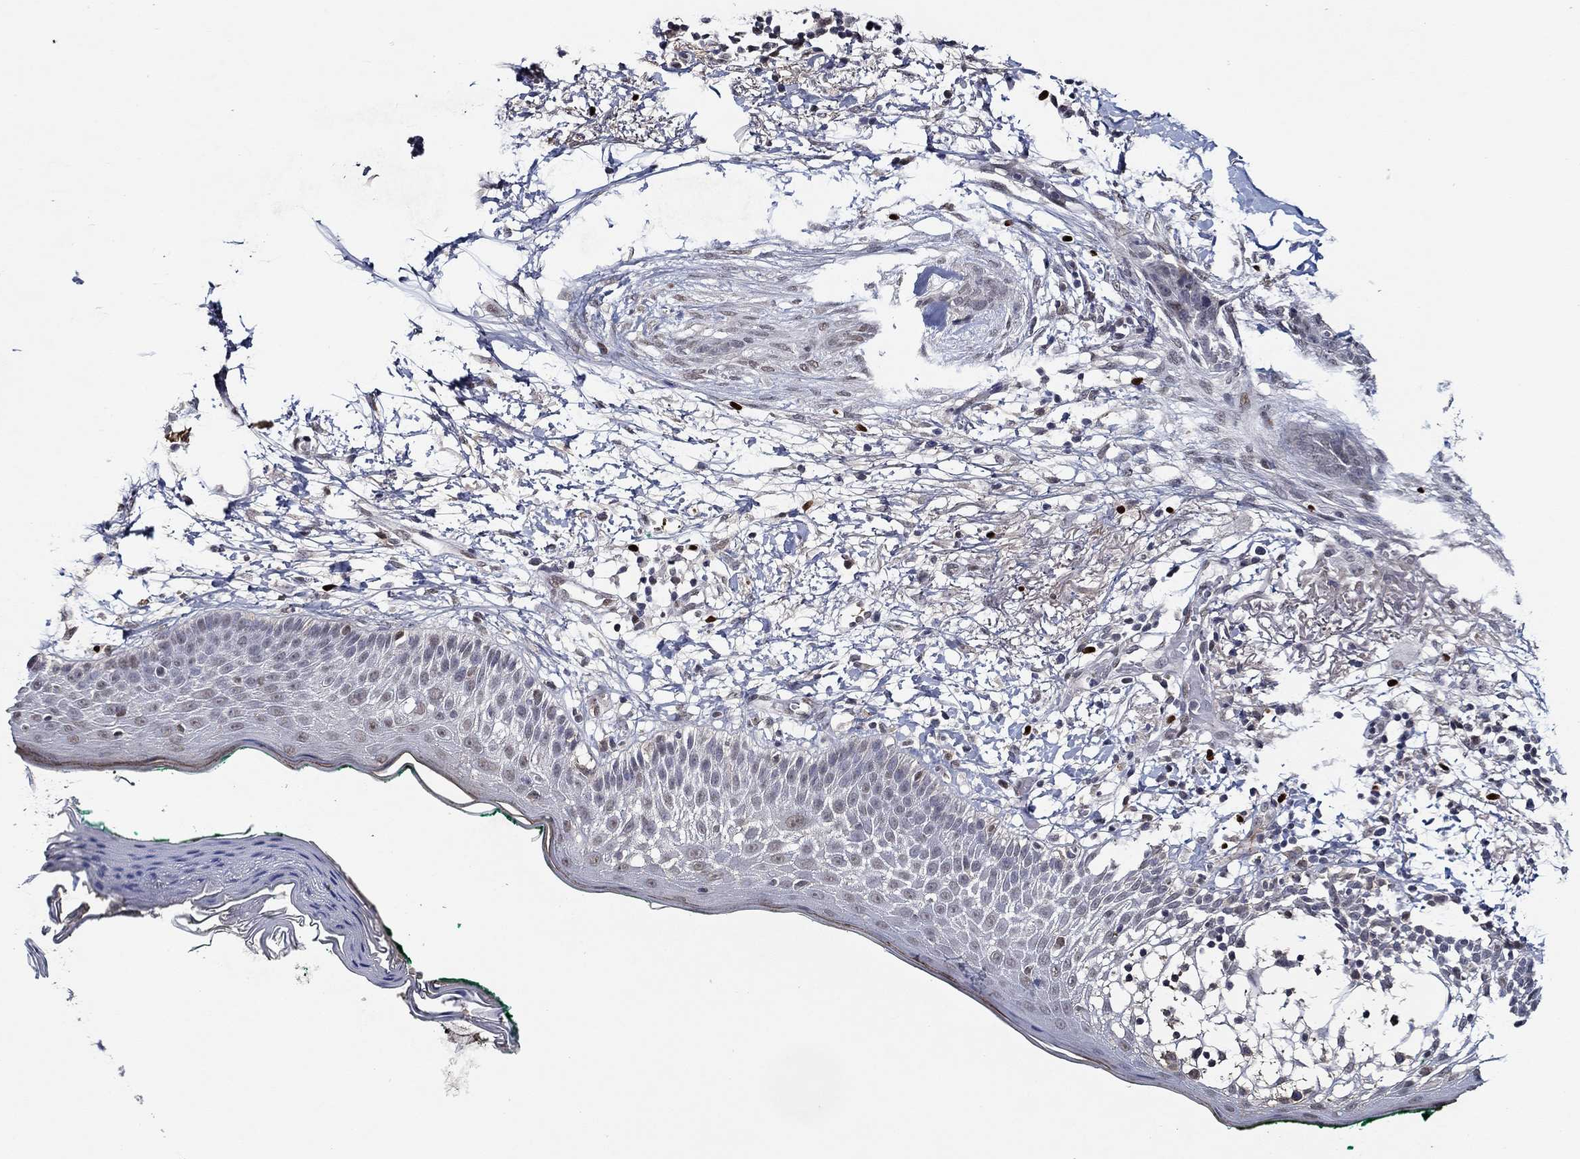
{"staining": {"intensity": "negative", "quantity": "none", "location": "none"}, "tissue": "skin cancer", "cell_type": "Tumor cells", "image_type": "cancer", "snomed": [{"axis": "morphology", "description": "Normal tissue, NOS"}, {"axis": "morphology", "description": "Basal cell carcinoma"}, {"axis": "topography", "description": "Skin"}], "caption": "Skin cancer (basal cell carcinoma) was stained to show a protein in brown. There is no significant staining in tumor cells.", "gene": "GATA2", "patient": {"sex": "male", "age": 84}}